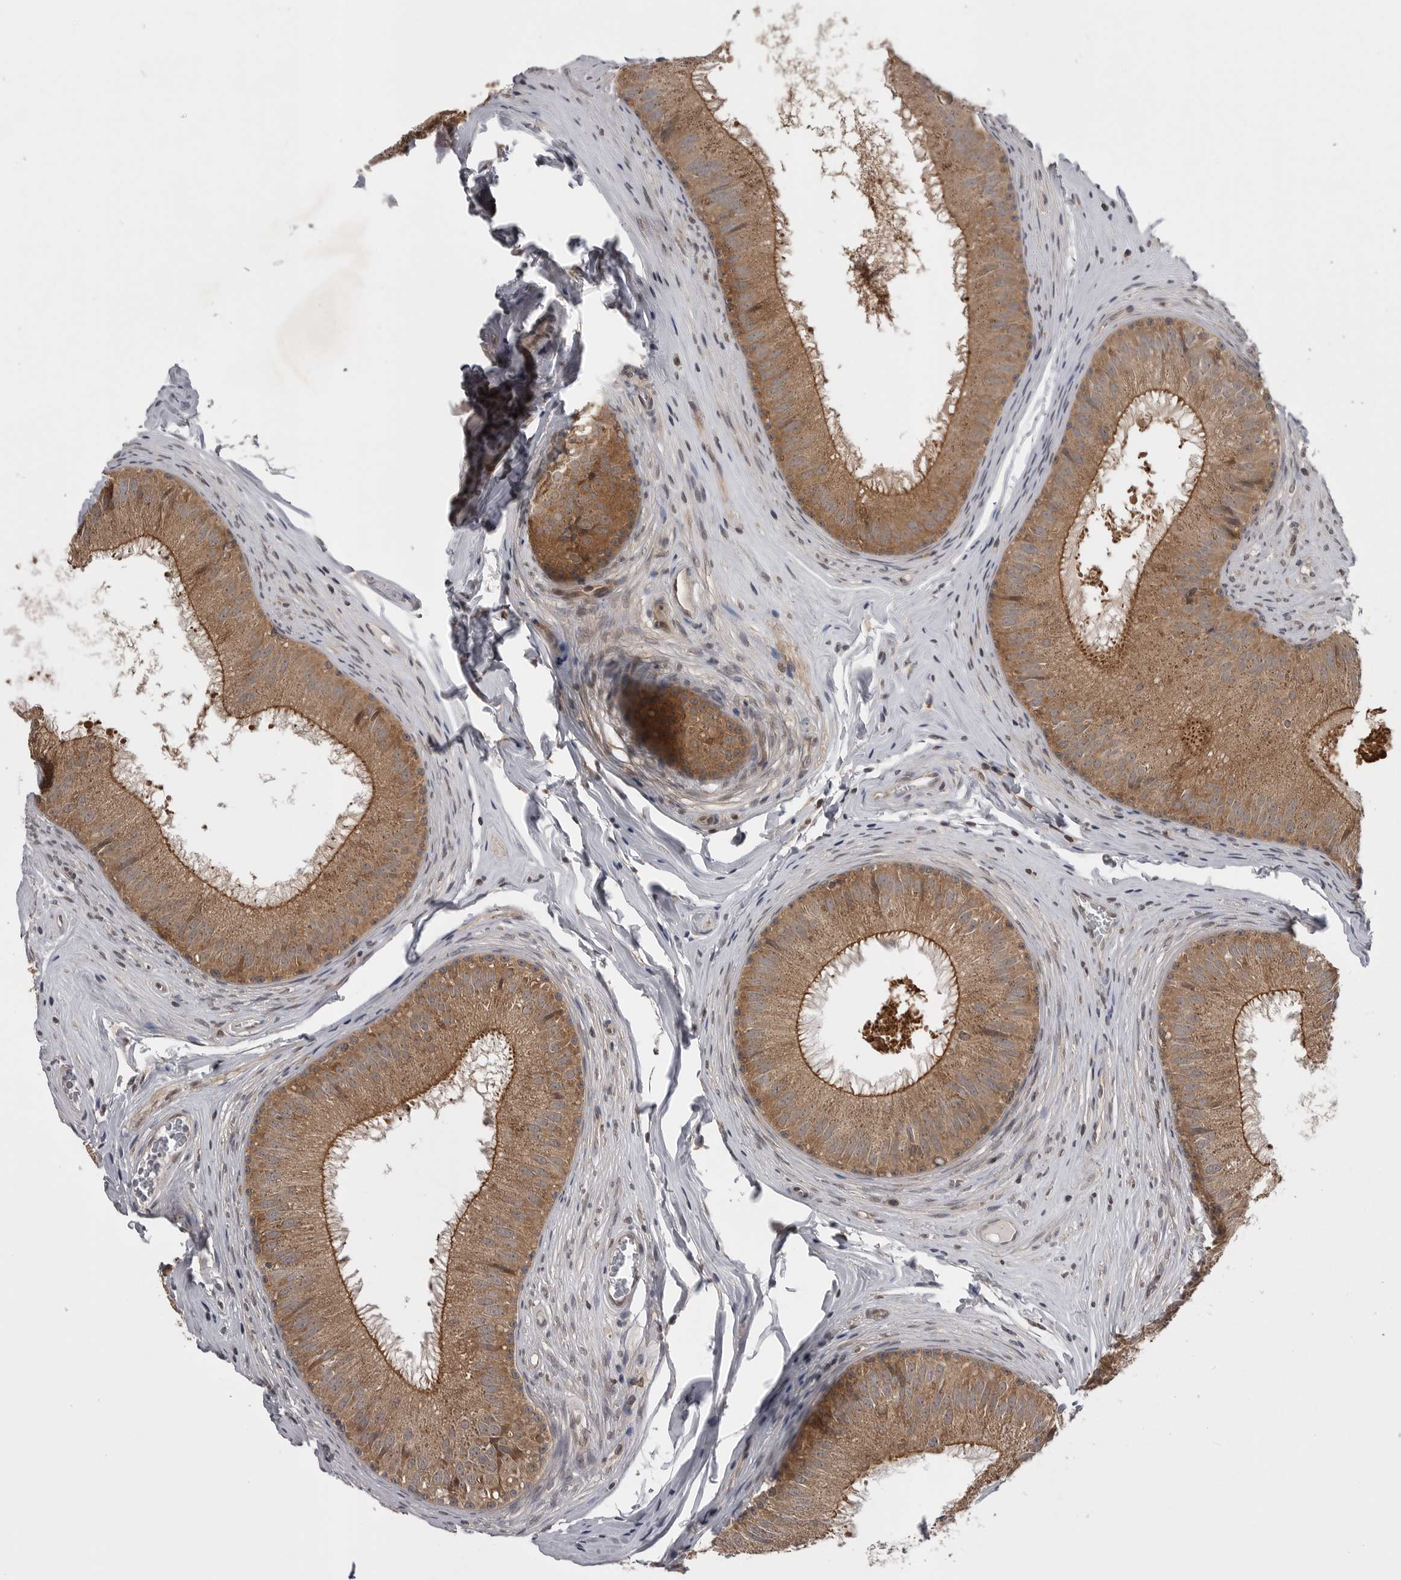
{"staining": {"intensity": "moderate", "quantity": ">75%", "location": "cytoplasmic/membranous"}, "tissue": "epididymis", "cell_type": "Glandular cells", "image_type": "normal", "snomed": [{"axis": "morphology", "description": "Normal tissue, NOS"}, {"axis": "topography", "description": "Epididymis"}], "caption": "Glandular cells exhibit medium levels of moderate cytoplasmic/membranous positivity in approximately >75% of cells in unremarkable human epididymis.", "gene": "AOAH", "patient": {"sex": "male", "age": 32}}